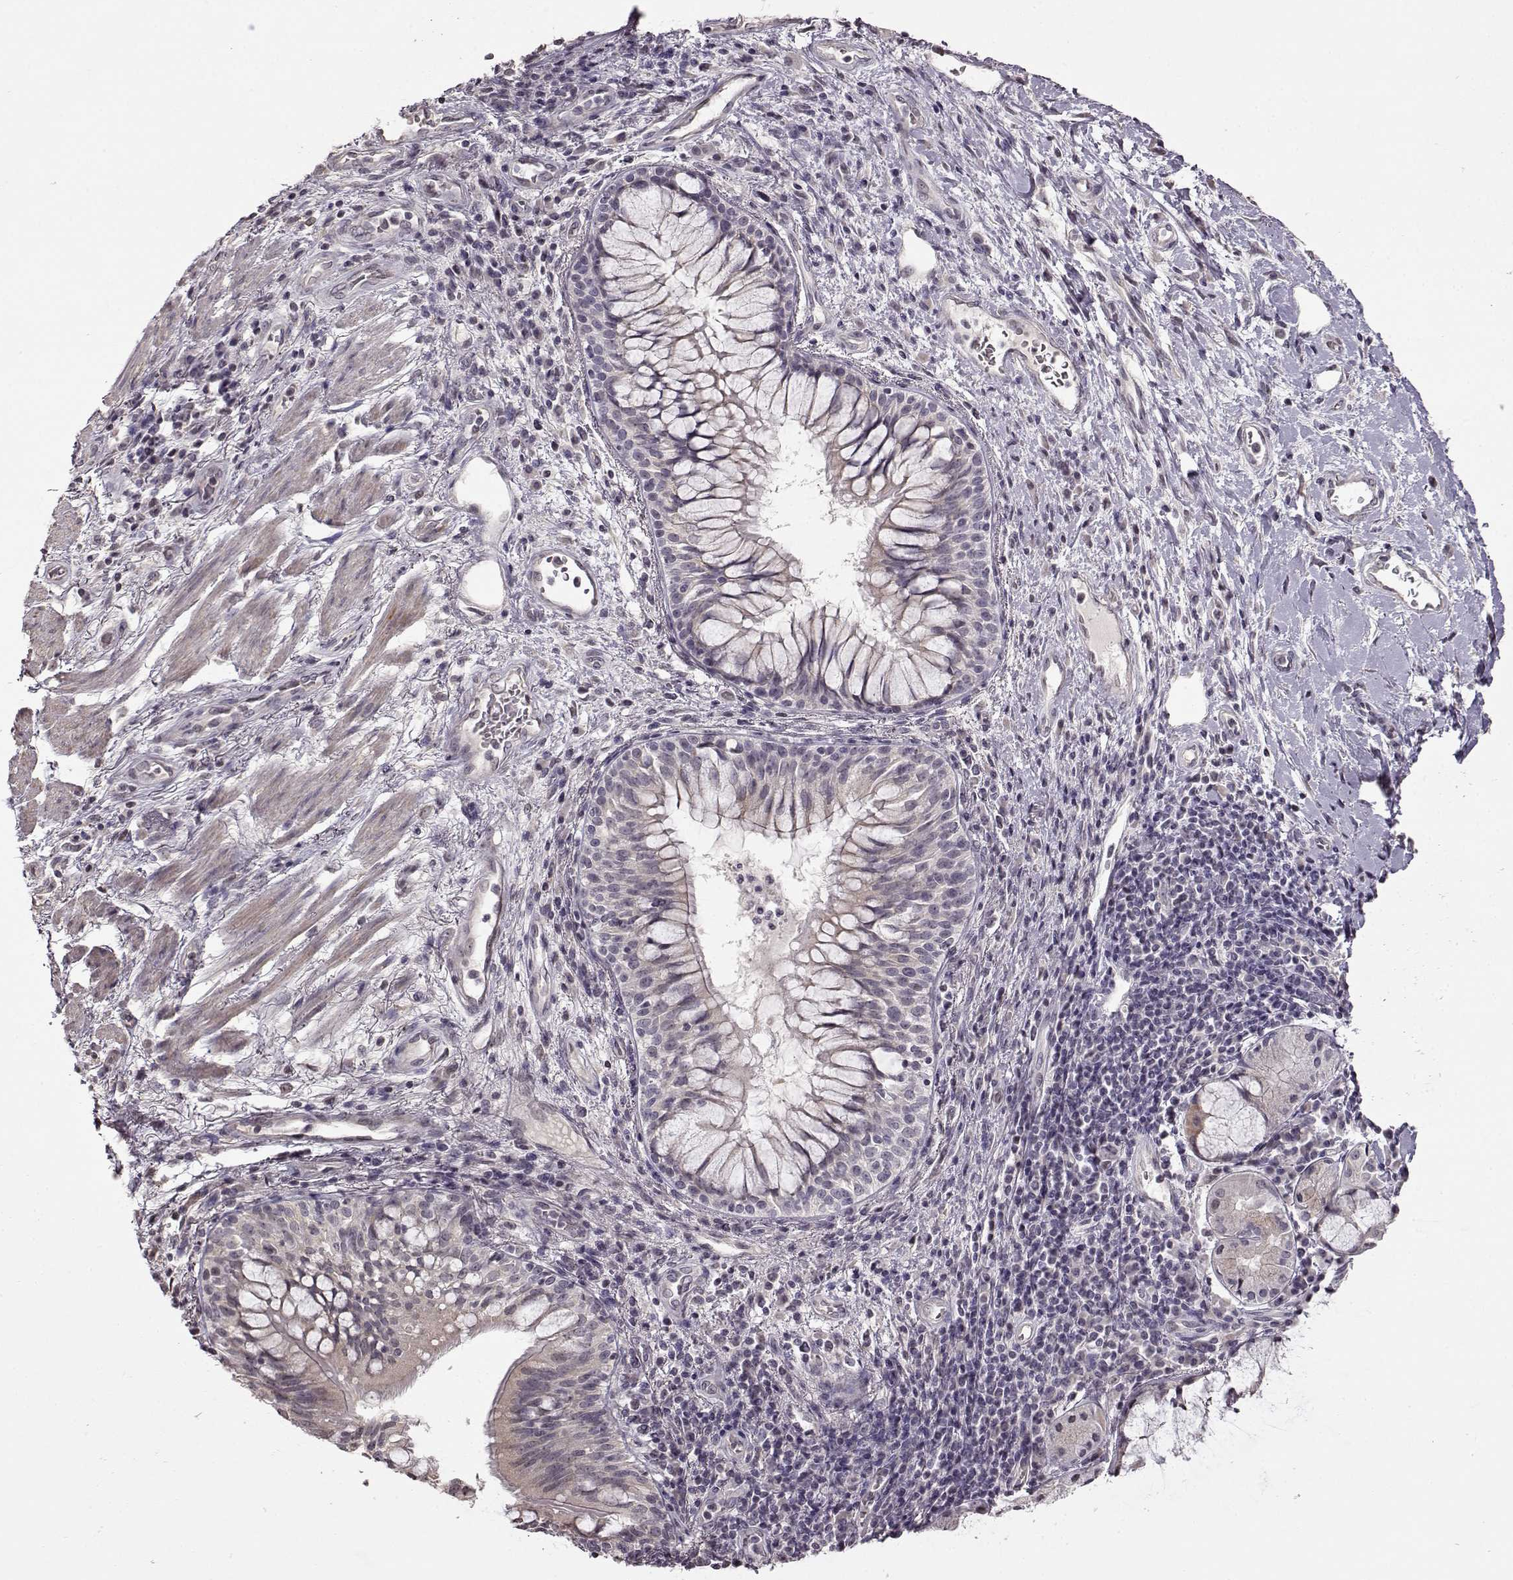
{"staining": {"intensity": "negative", "quantity": "none", "location": "none"}, "tissue": "lung cancer", "cell_type": "Tumor cells", "image_type": "cancer", "snomed": [{"axis": "morphology", "description": "Normal tissue, NOS"}, {"axis": "morphology", "description": "Squamous cell carcinoma, NOS"}, {"axis": "topography", "description": "Bronchus"}, {"axis": "topography", "description": "Lung"}], "caption": "Immunohistochemical staining of human squamous cell carcinoma (lung) exhibits no significant positivity in tumor cells.", "gene": "FSHB", "patient": {"sex": "male", "age": 64}}